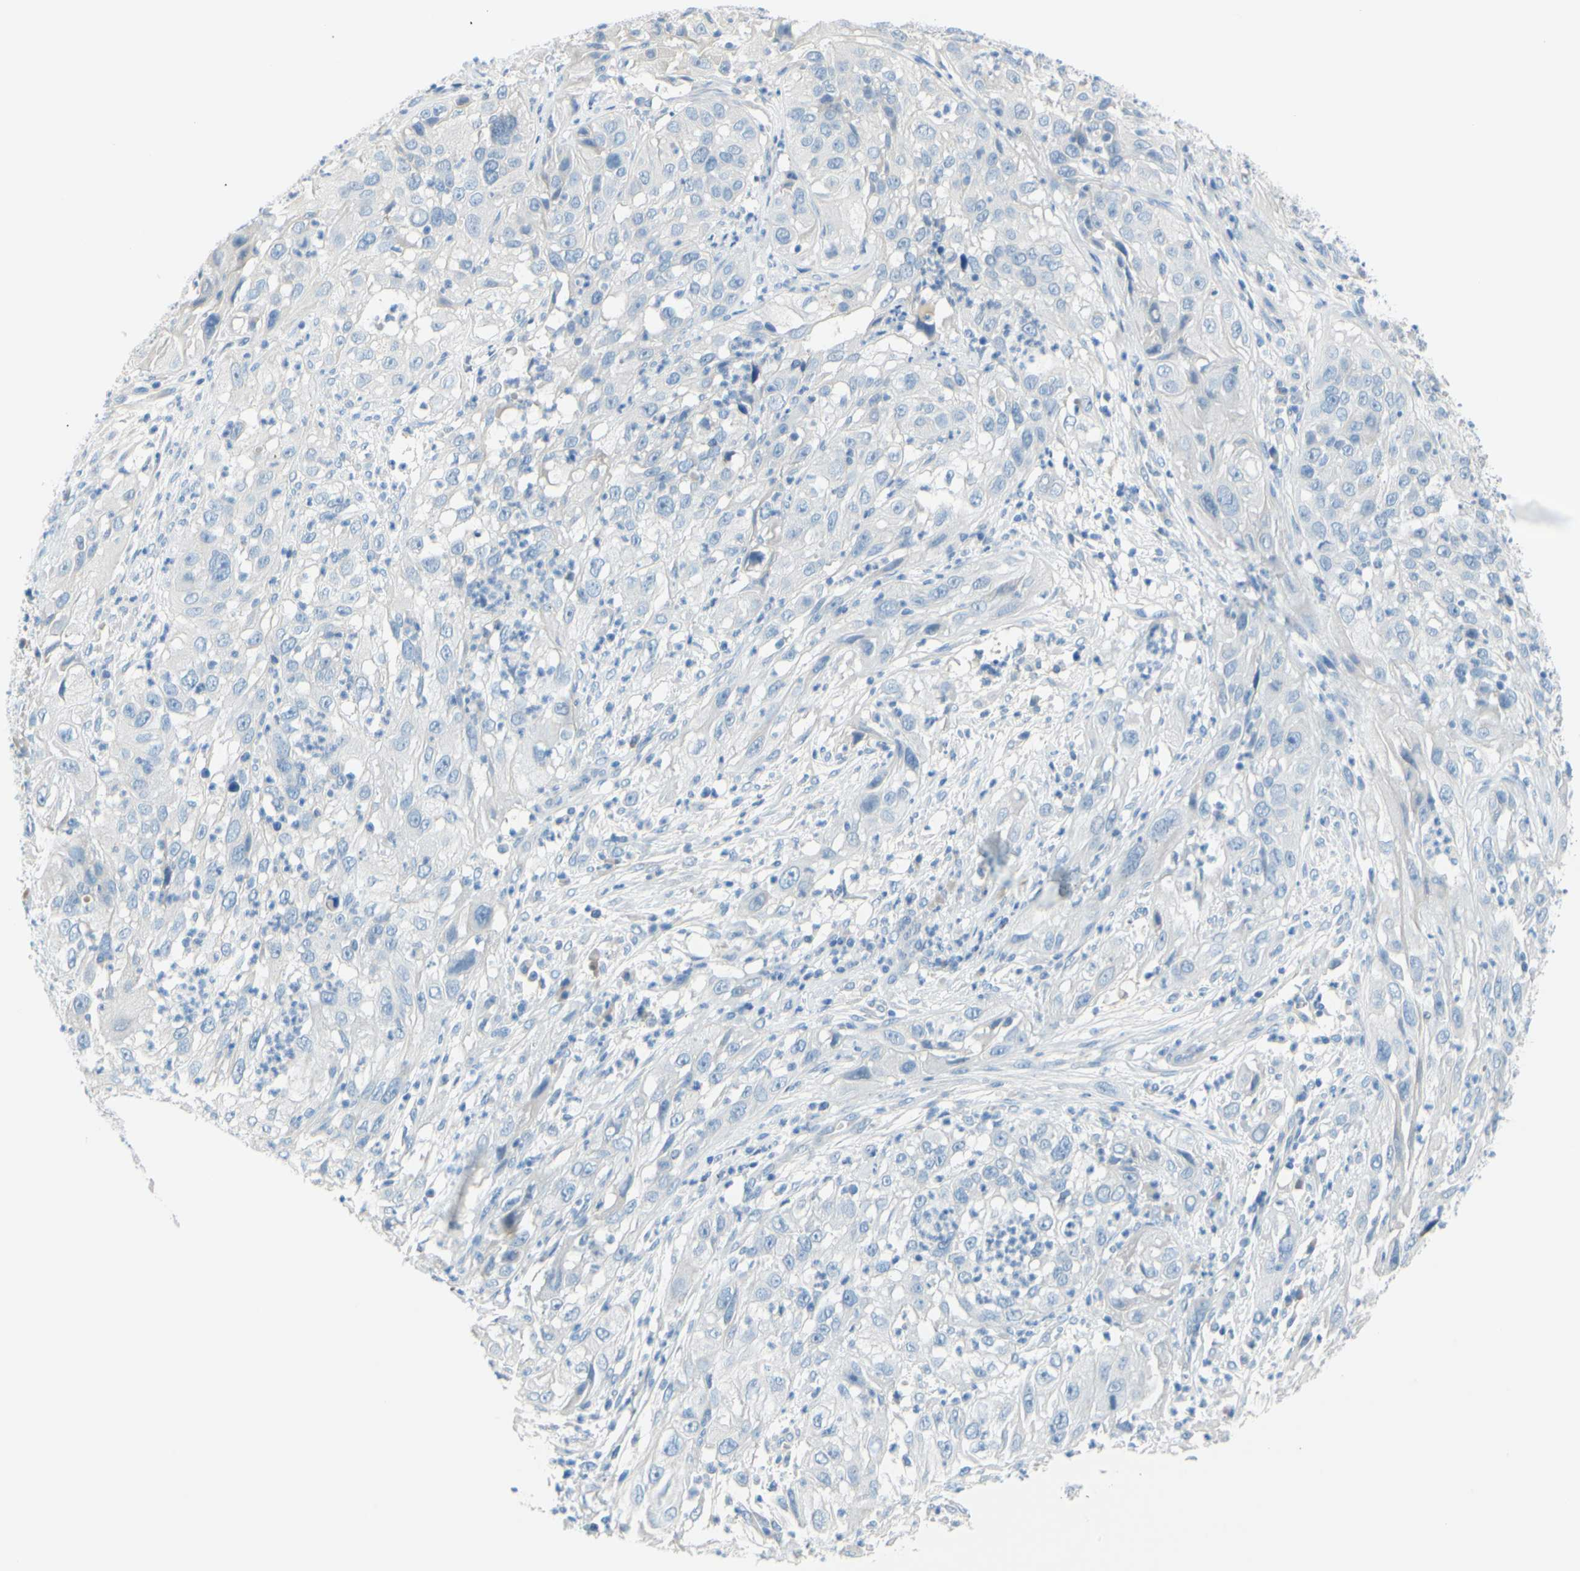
{"staining": {"intensity": "negative", "quantity": "none", "location": "none"}, "tissue": "cervical cancer", "cell_type": "Tumor cells", "image_type": "cancer", "snomed": [{"axis": "morphology", "description": "Squamous cell carcinoma, NOS"}, {"axis": "topography", "description": "Cervix"}], "caption": "High magnification brightfield microscopy of cervical squamous cell carcinoma stained with DAB (brown) and counterstained with hematoxylin (blue): tumor cells show no significant positivity.", "gene": "SLC1A2", "patient": {"sex": "female", "age": 32}}